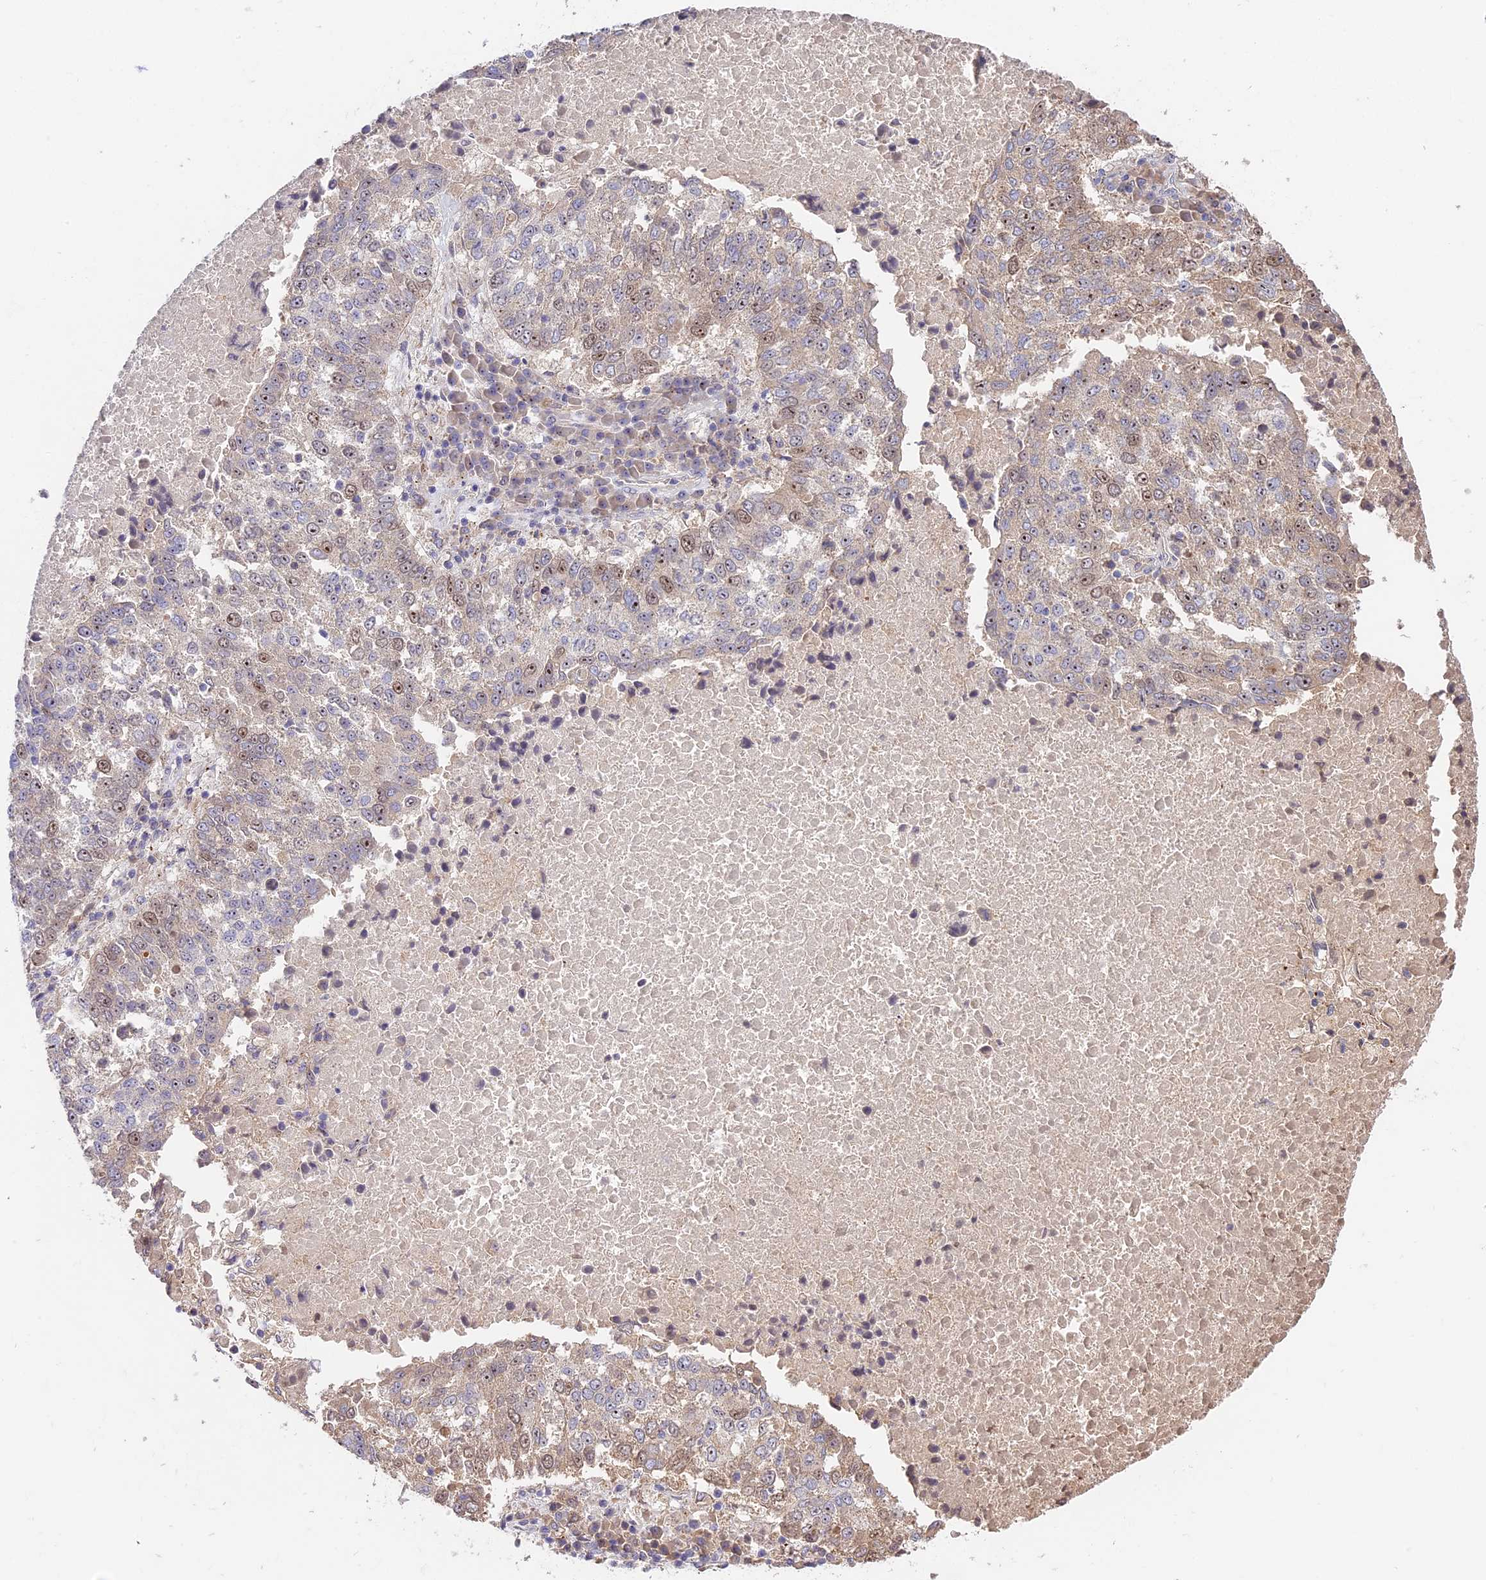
{"staining": {"intensity": "moderate", "quantity": "<25%", "location": "nuclear"}, "tissue": "lung cancer", "cell_type": "Tumor cells", "image_type": "cancer", "snomed": [{"axis": "morphology", "description": "Squamous cell carcinoma, NOS"}, {"axis": "topography", "description": "Lung"}], "caption": "The immunohistochemical stain shows moderate nuclear positivity in tumor cells of lung cancer tissue.", "gene": "RAD51", "patient": {"sex": "male", "age": 73}}